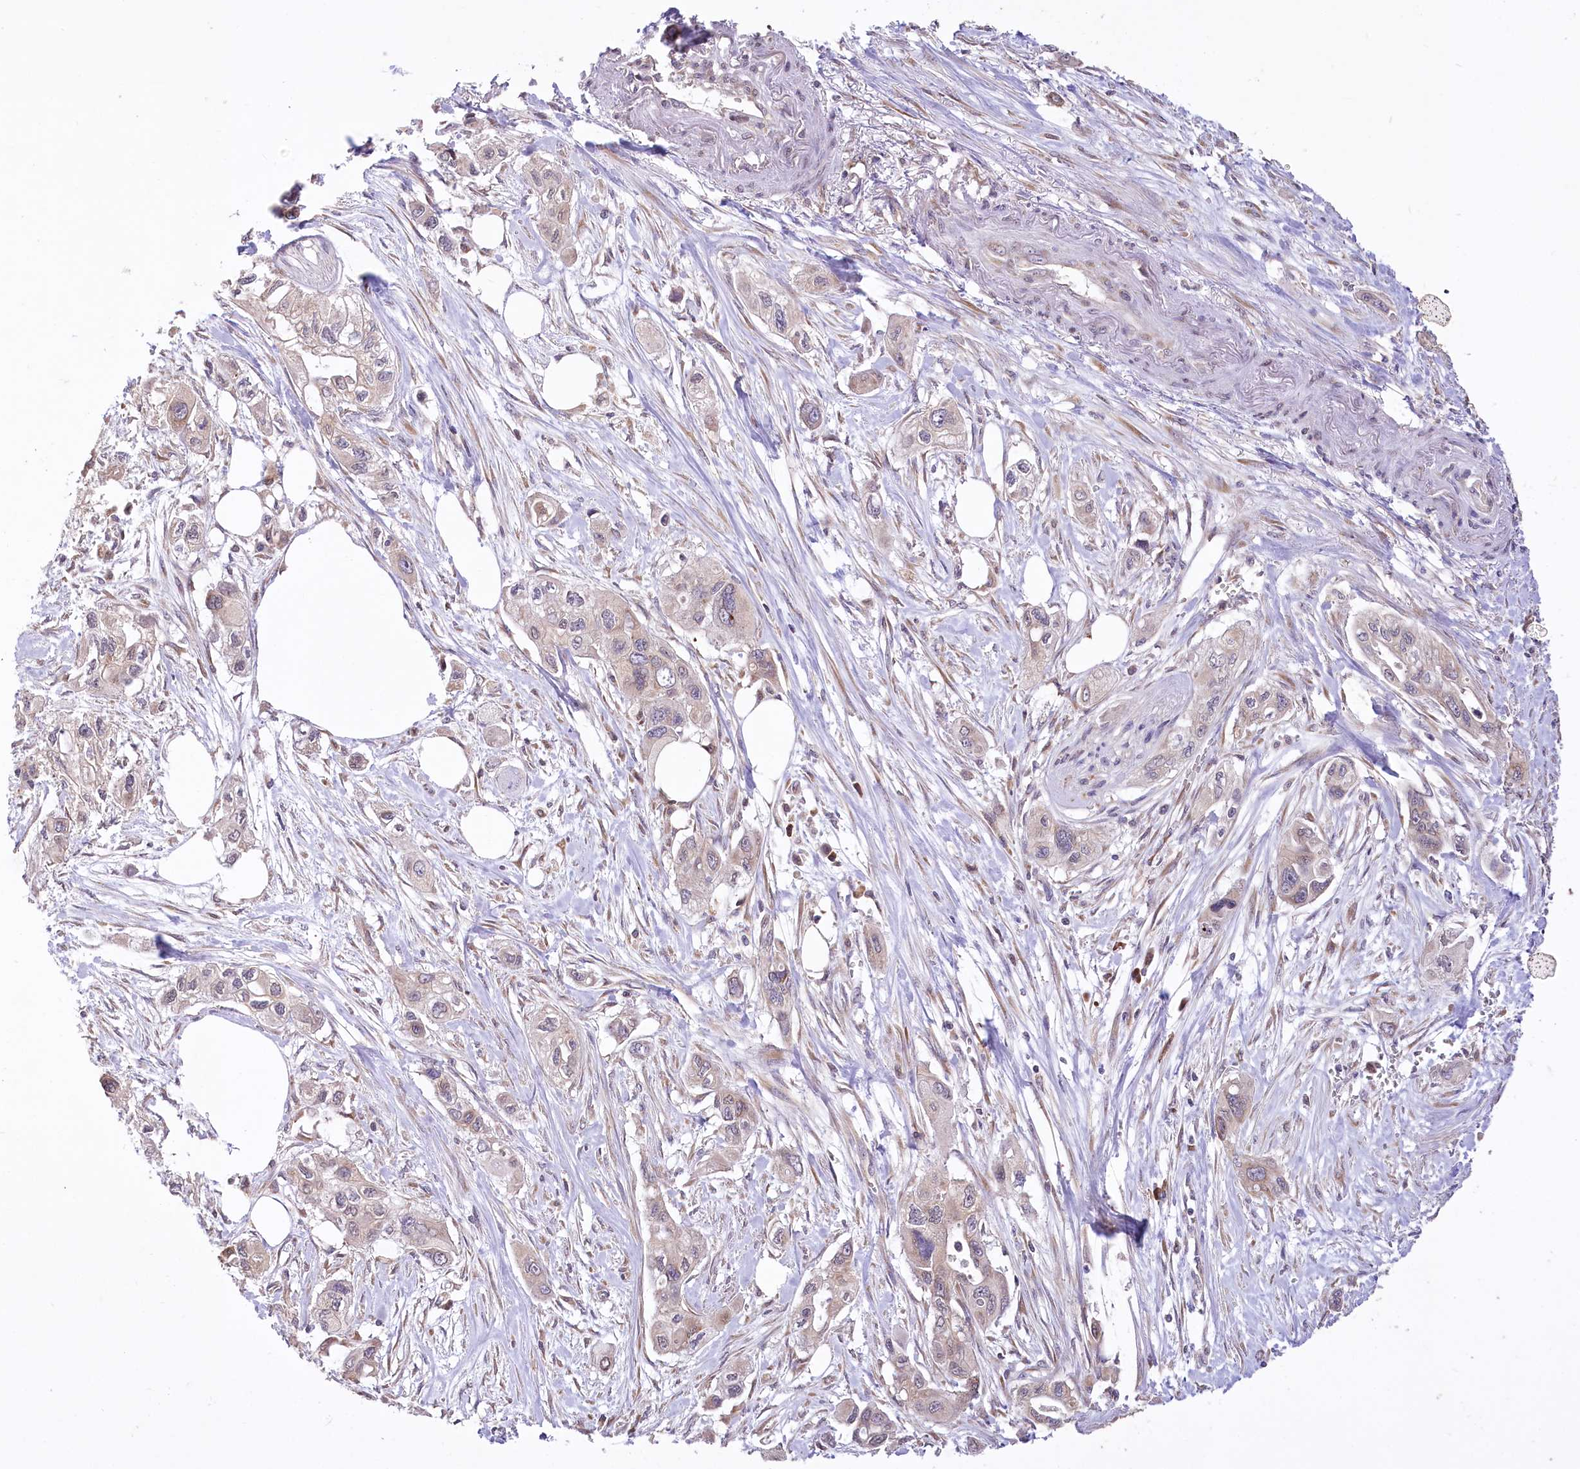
{"staining": {"intensity": "weak", "quantity": ">75%", "location": "cytoplasmic/membranous"}, "tissue": "pancreatic cancer", "cell_type": "Tumor cells", "image_type": "cancer", "snomed": [{"axis": "morphology", "description": "Adenocarcinoma, NOS"}, {"axis": "topography", "description": "Pancreas"}], "caption": "Immunohistochemical staining of pancreatic cancer (adenocarcinoma) shows low levels of weak cytoplasmic/membranous protein positivity in about >75% of tumor cells.", "gene": "STT3B", "patient": {"sex": "male", "age": 75}}